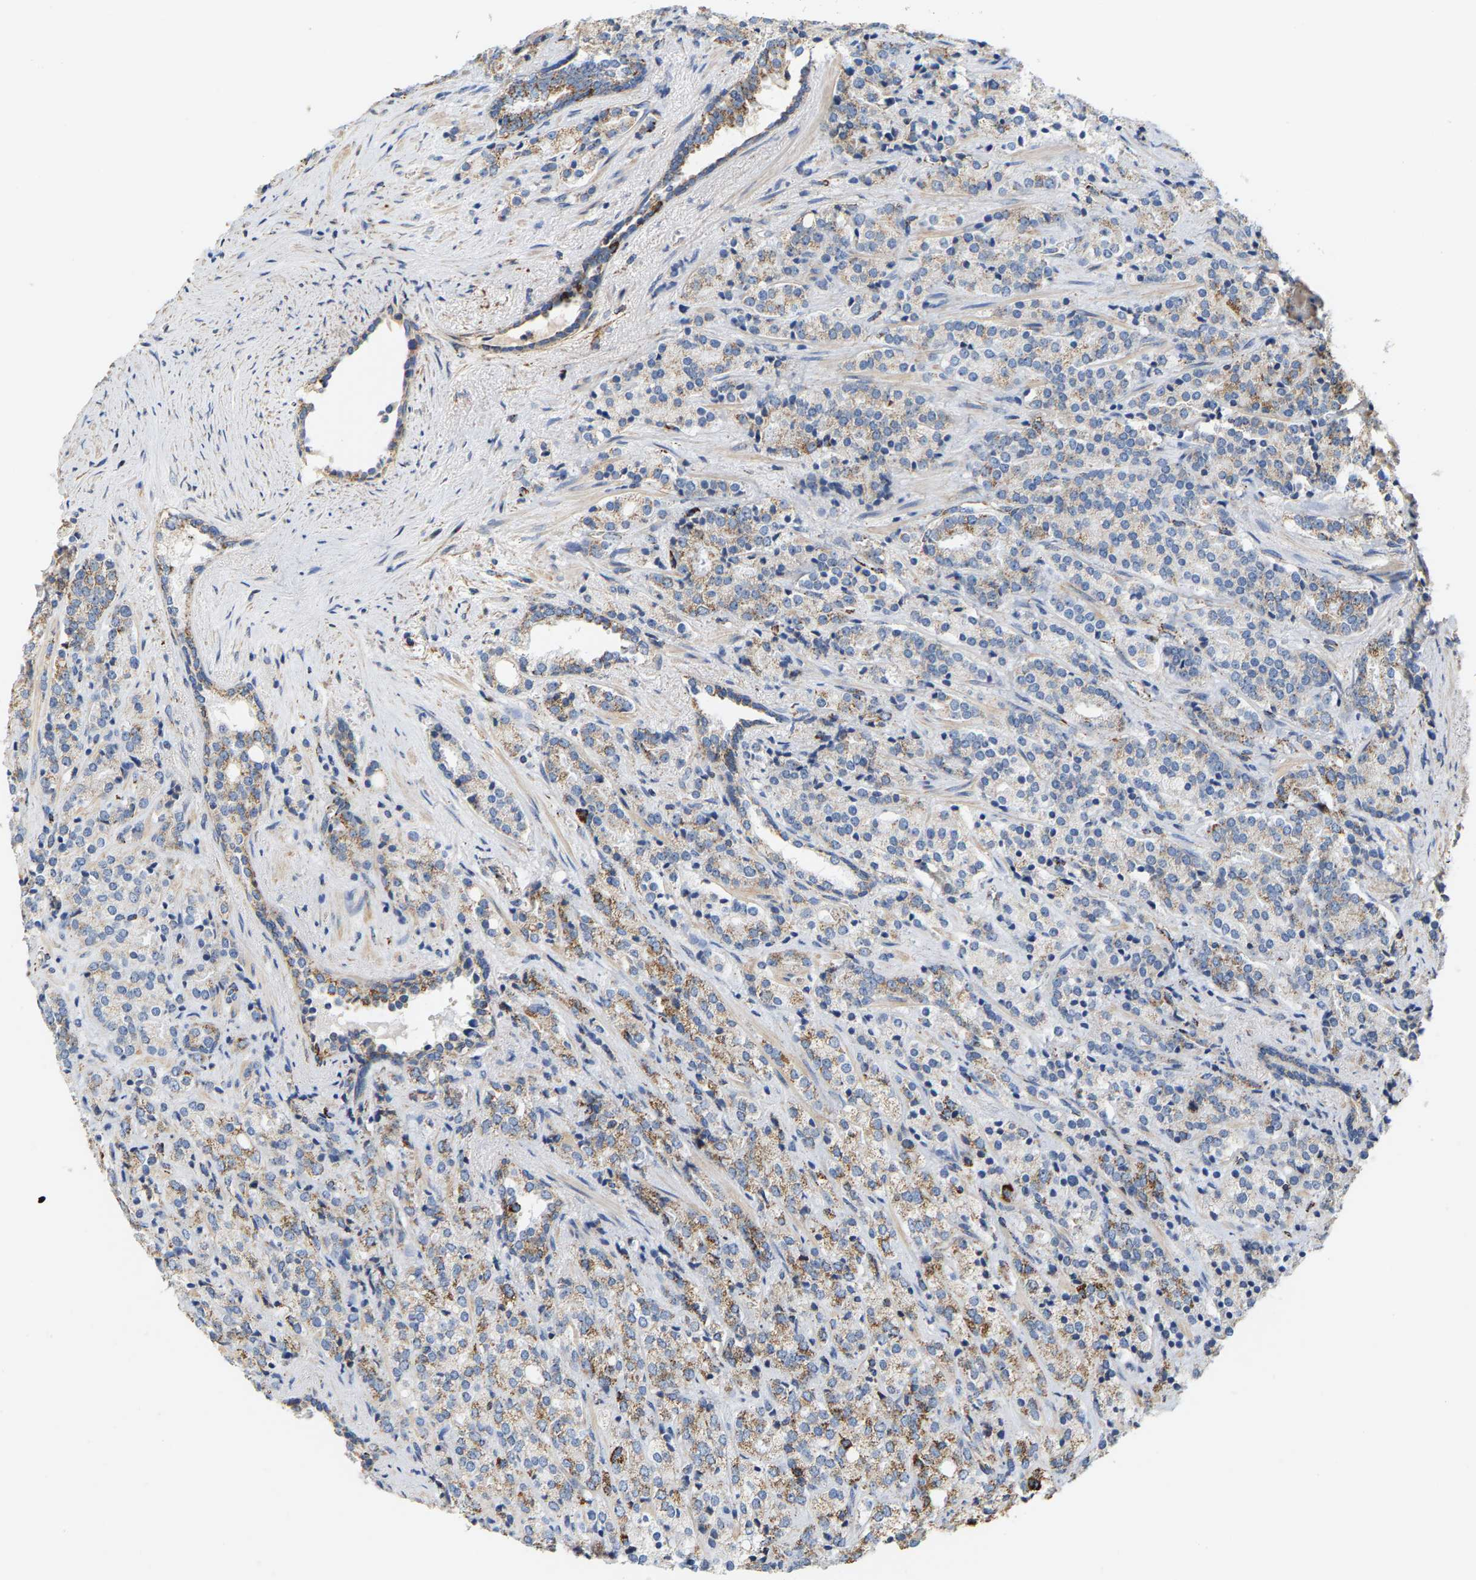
{"staining": {"intensity": "moderate", "quantity": "25%-75%", "location": "cytoplasmic/membranous"}, "tissue": "prostate cancer", "cell_type": "Tumor cells", "image_type": "cancer", "snomed": [{"axis": "morphology", "description": "Adenocarcinoma, High grade"}, {"axis": "topography", "description": "Prostate"}], "caption": "Protein expression analysis of prostate adenocarcinoma (high-grade) exhibits moderate cytoplasmic/membranous expression in about 25%-75% of tumor cells.", "gene": "SHMT2", "patient": {"sex": "male", "age": 71}}